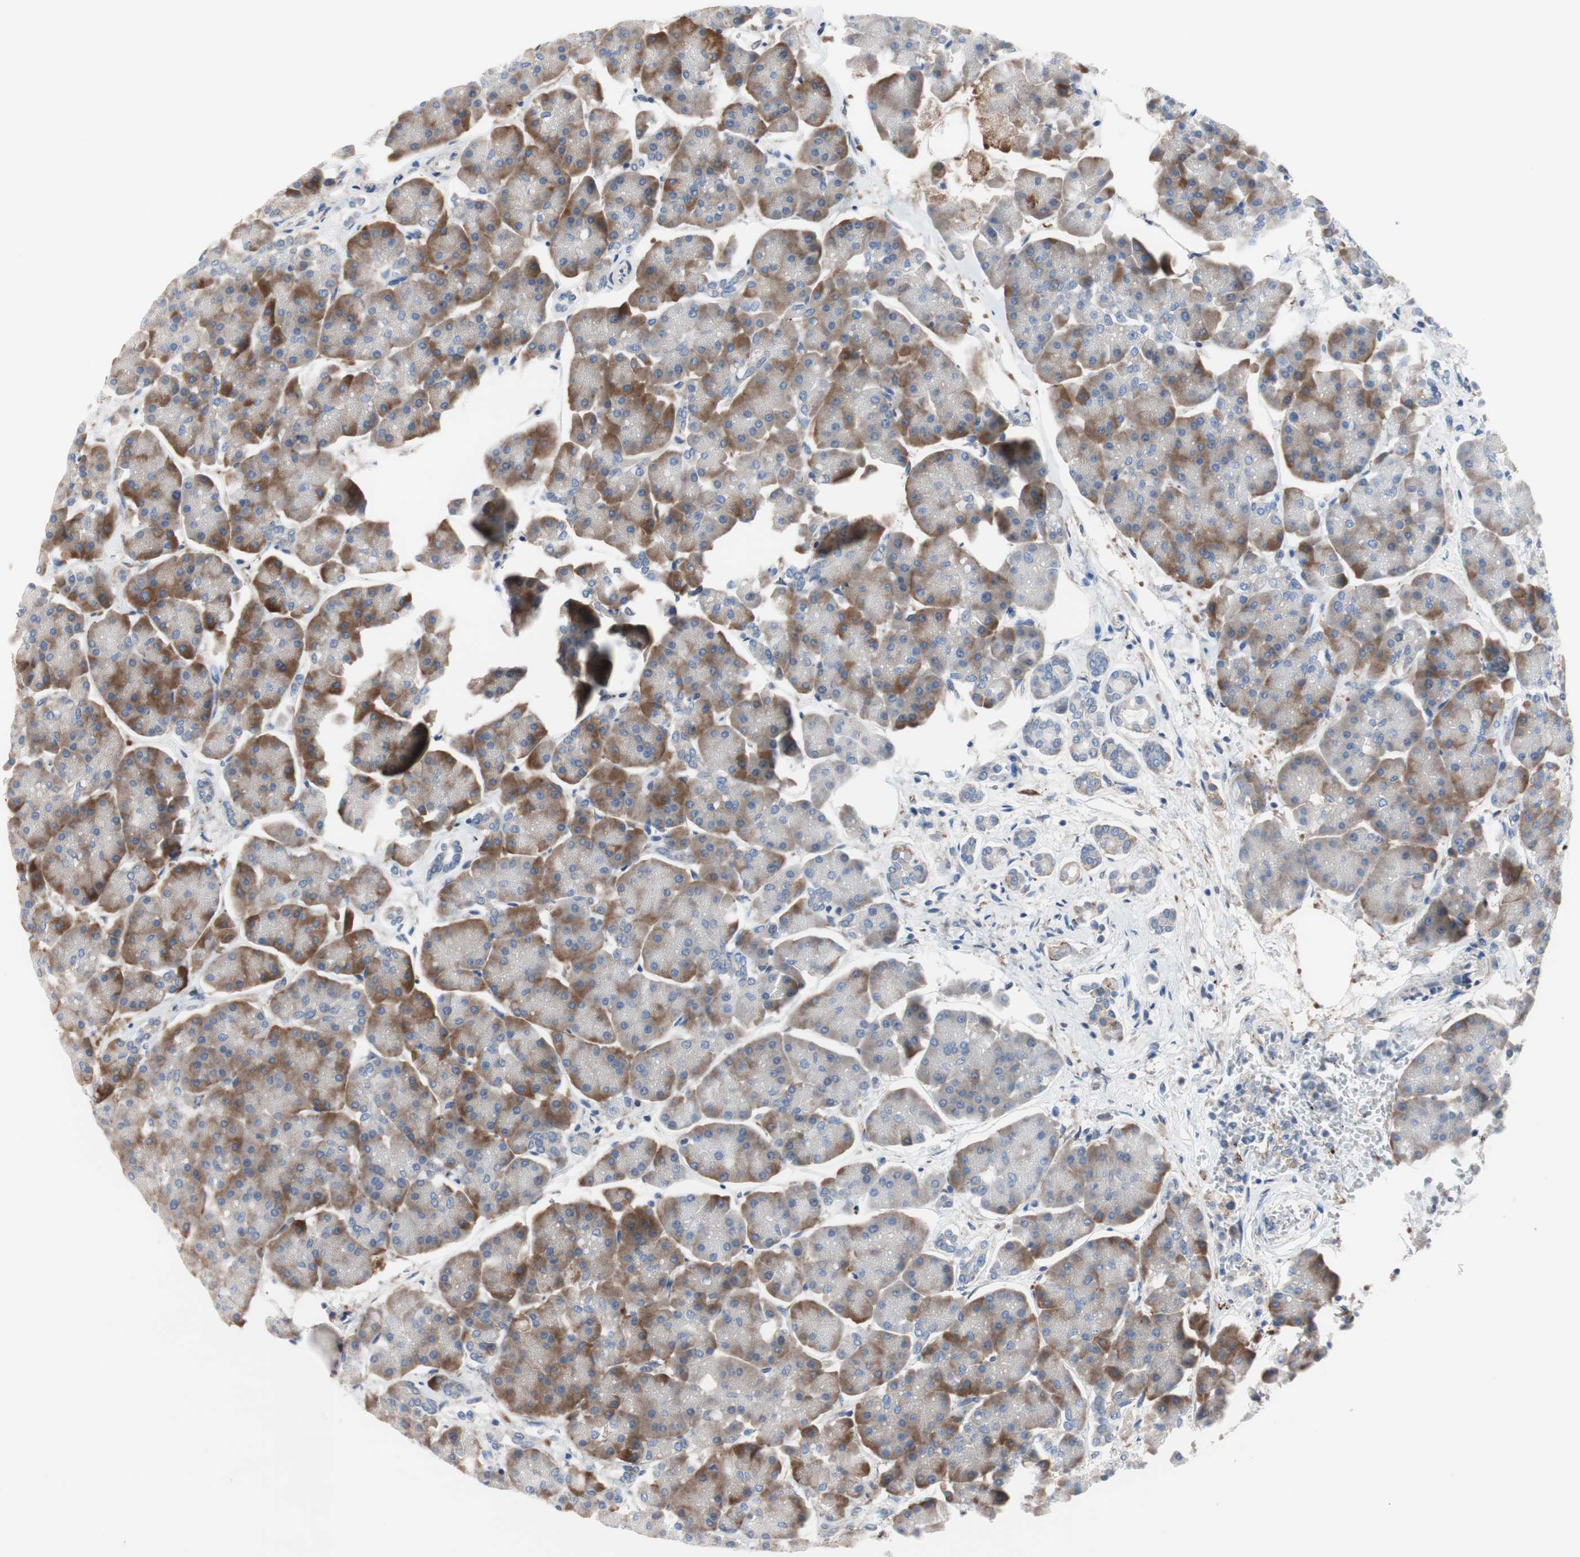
{"staining": {"intensity": "moderate", "quantity": "25%-75%", "location": "cytoplasmic/membranous"}, "tissue": "pancreas", "cell_type": "Exocrine glandular cells", "image_type": "normal", "snomed": [{"axis": "morphology", "description": "Normal tissue, NOS"}, {"axis": "topography", "description": "Pancreas"}], "caption": "Immunohistochemical staining of benign pancreas reveals medium levels of moderate cytoplasmic/membranous expression in about 25%-75% of exocrine glandular cells.", "gene": "KANSL1", "patient": {"sex": "female", "age": 70}}